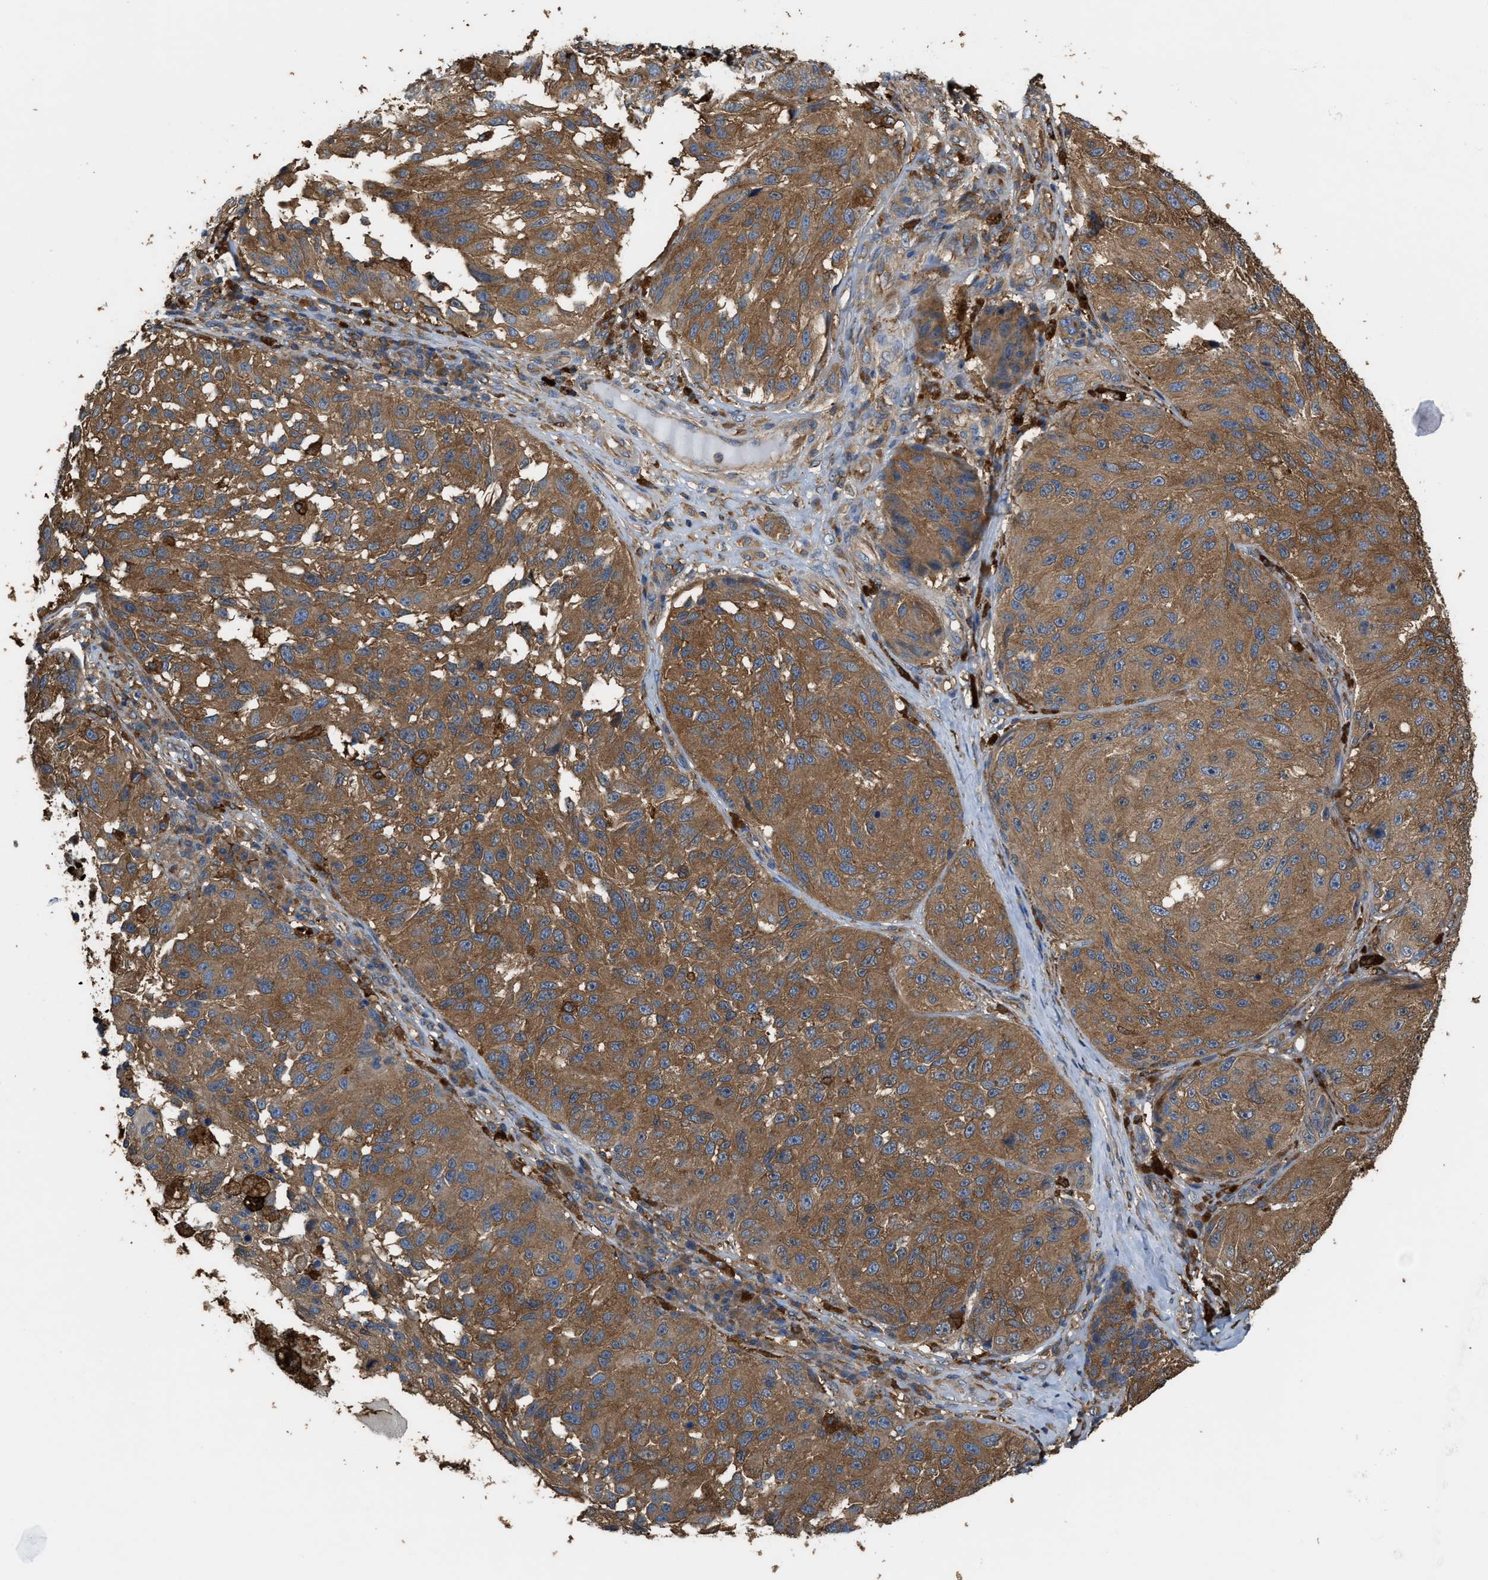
{"staining": {"intensity": "moderate", "quantity": ">75%", "location": "cytoplasmic/membranous"}, "tissue": "melanoma", "cell_type": "Tumor cells", "image_type": "cancer", "snomed": [{"axis": "morphology", "description": "Malignant melanoma, NOS"}, {"axis": "topography", "description": "Skin"}], "caption": "A micrograph of human melanoma stained for a protein shows moderate cytoplasmic/membranous brown staining in tumor cells.", "gene": "ATIC", "patient": {"sex": "female", "age": 73}}